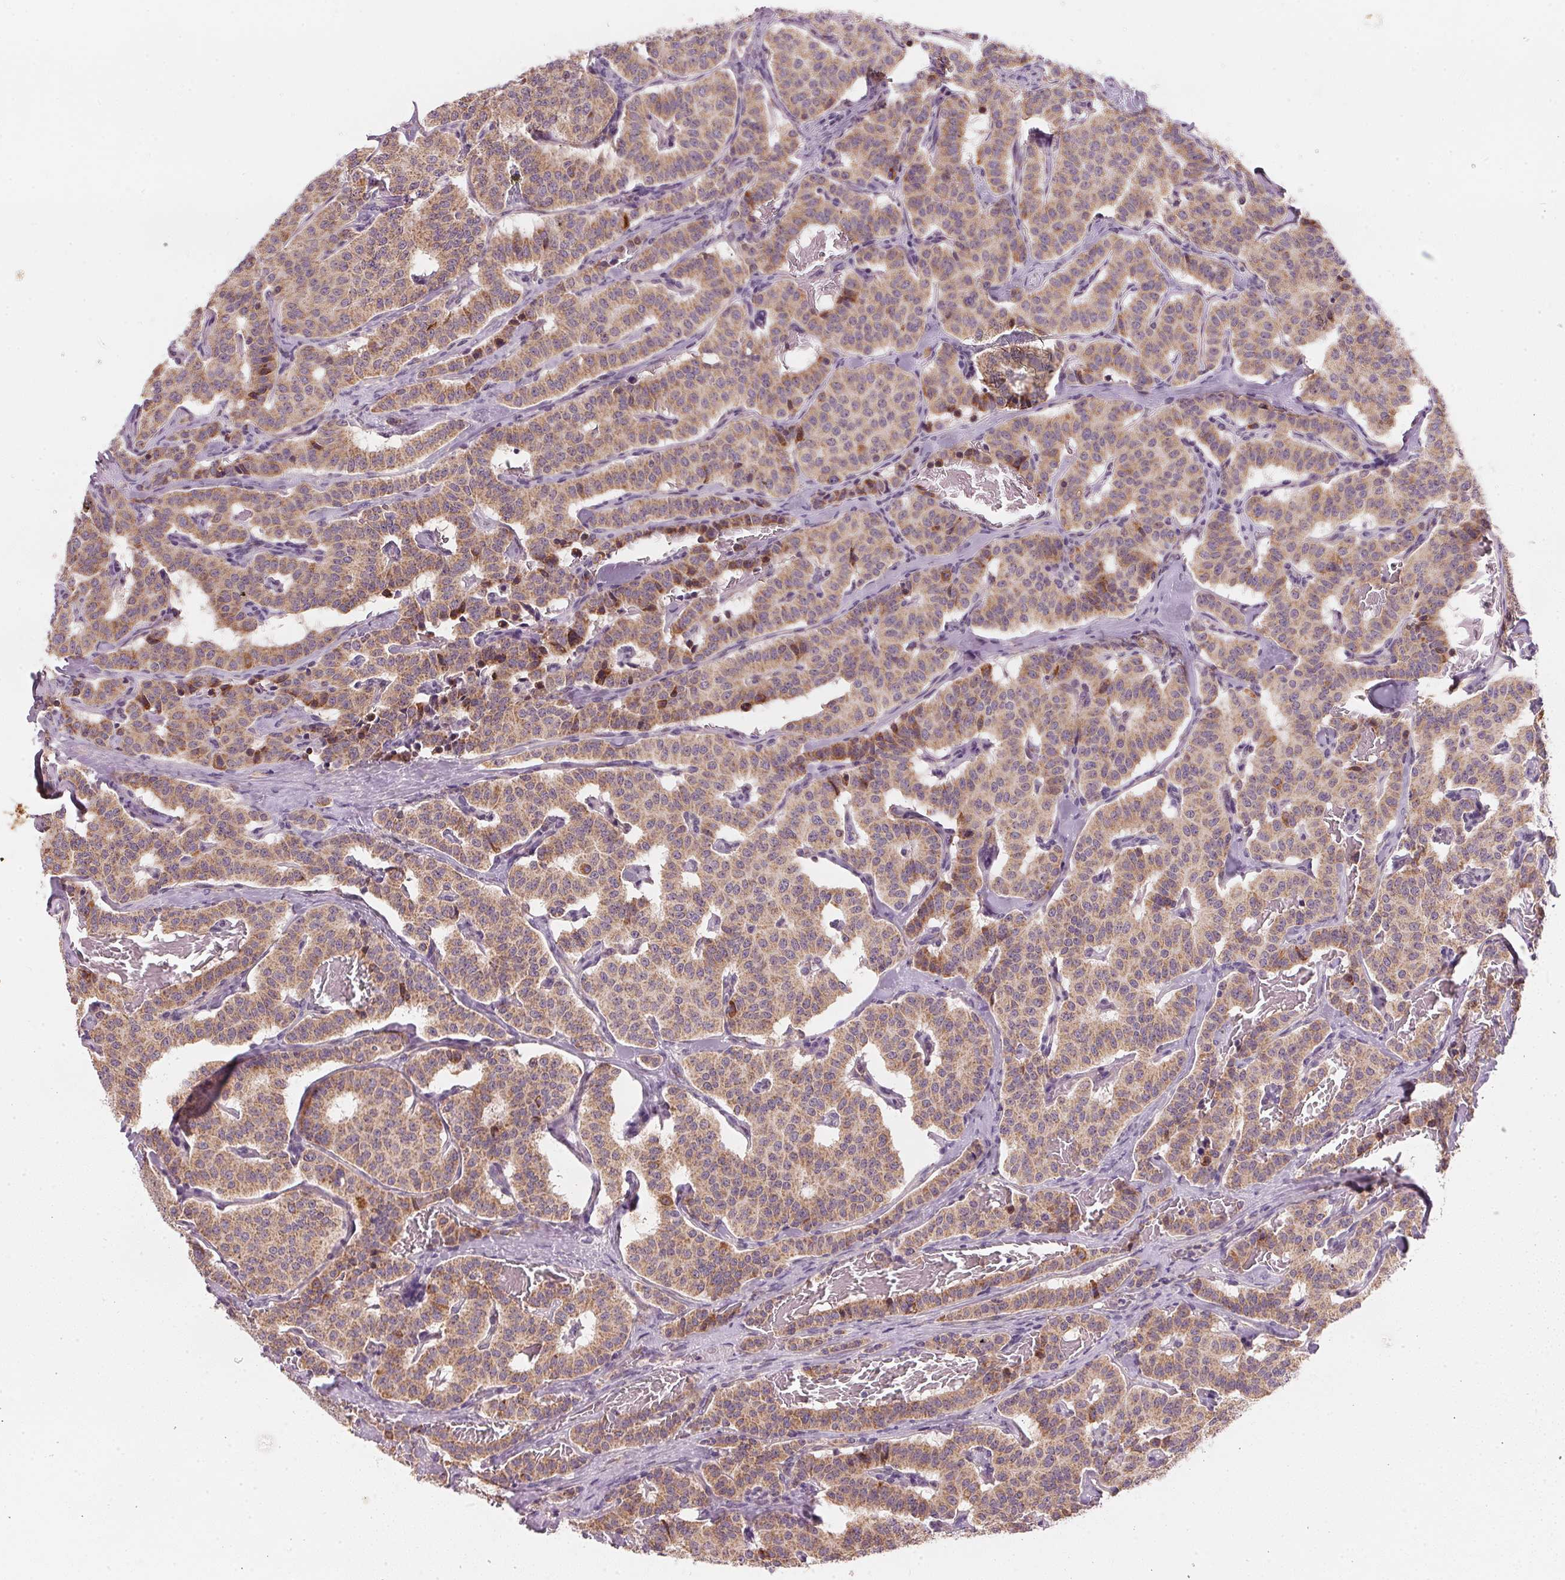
{"staining": {"intensity": "moderate", "quantity": ">75%", "location": "cytoplasmic/membranous"}, "tissue": "carcinoid", "cell_type": "Tumor cells", "image_type": "cancer", "snomed": [{"axis": "morphology", "description": "Carcinoid, malignant, NOS"}, {"axis": "topography", "description": "Lung"}], "caption": "A histopathology image of carcinoid (malignant) stained for a protein exhibits moderate cytoplasmic/membranous brown staining in tumor cells.", "gene": "COQ7", "patient": {"sex": "female", "age": 46}}